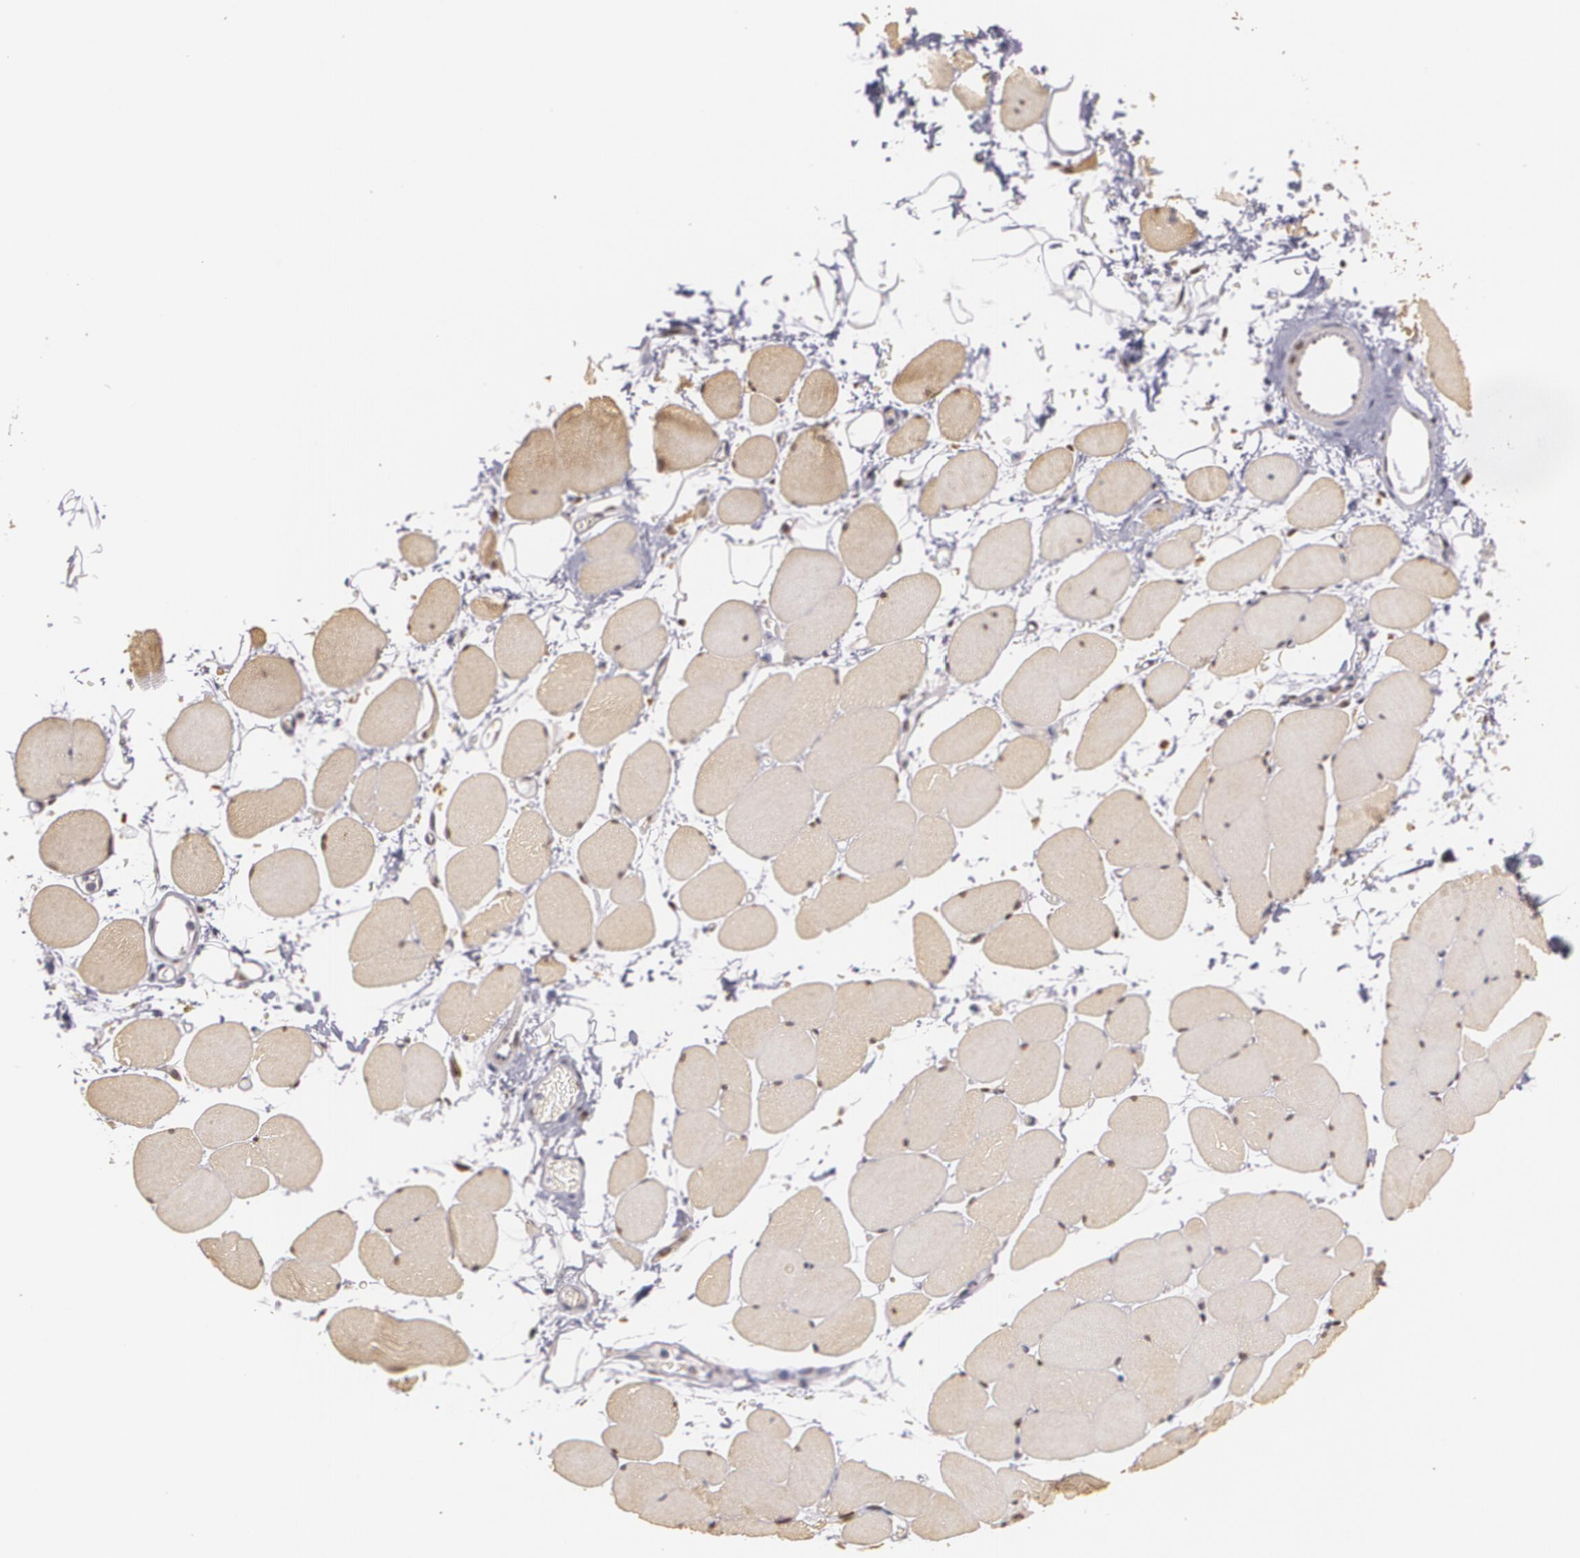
{"staining": {"intensity": "negative", "quantity": "none", "location": "none"}, "tissue": "skeletal muscle", "cell_type": "Myocytes", "image_type": "normal", "snomed": [{"axis": "morphology", "description": "Normal tissue, NOS"}, {"axis": "topography", "description": "Skeletal muscle"}, {"axis": "topography", "description": "Parathyroid gland"}], "caption": "The immunohistochemistry (IHC) photomicrograph has no significant expression in myocytes of skeletal muscle.", "gene": "ZBTB16", "patient": {"sex": "female", "age": 37}}